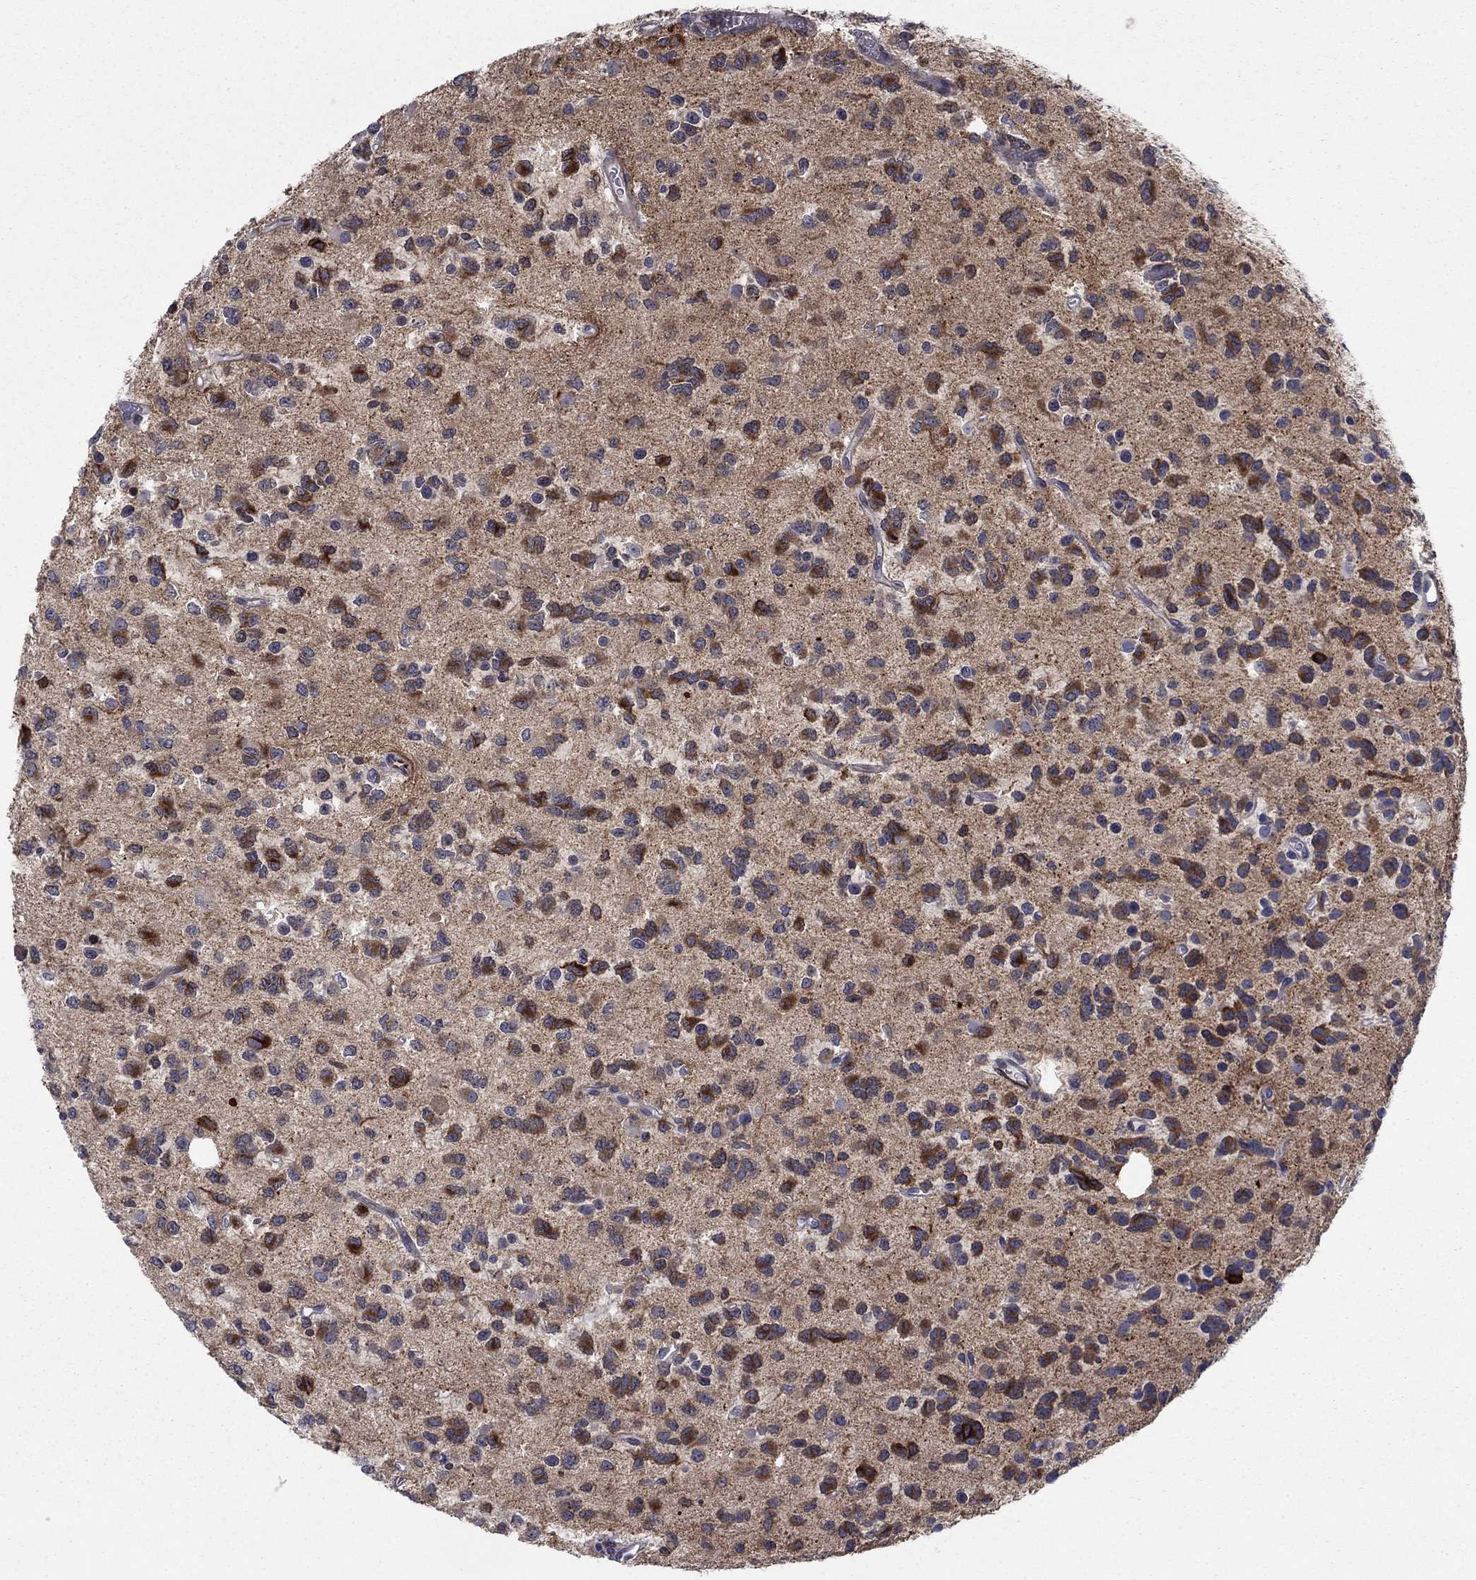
{"staining": {"intensity": "moderate", "quantity": ">75%", "location": "cytoplasmic/membranous"}, "tissue": "glioma", "cell_type": "Tumor cells", "image_type": "cancer", "snomed": [{"axis": "morphology", "description": "Glioma, malignant, Low grade"}, {"axis": "topography", "description": "Brain"}], "caption": "Immunohistochemistry of human glioma exhibits medium levels of moderate cytoplasmic/membranous staining in about >75% of tumor cells.", "gene": "STMN1", "patient": {"sex": "female", "age": 45}}